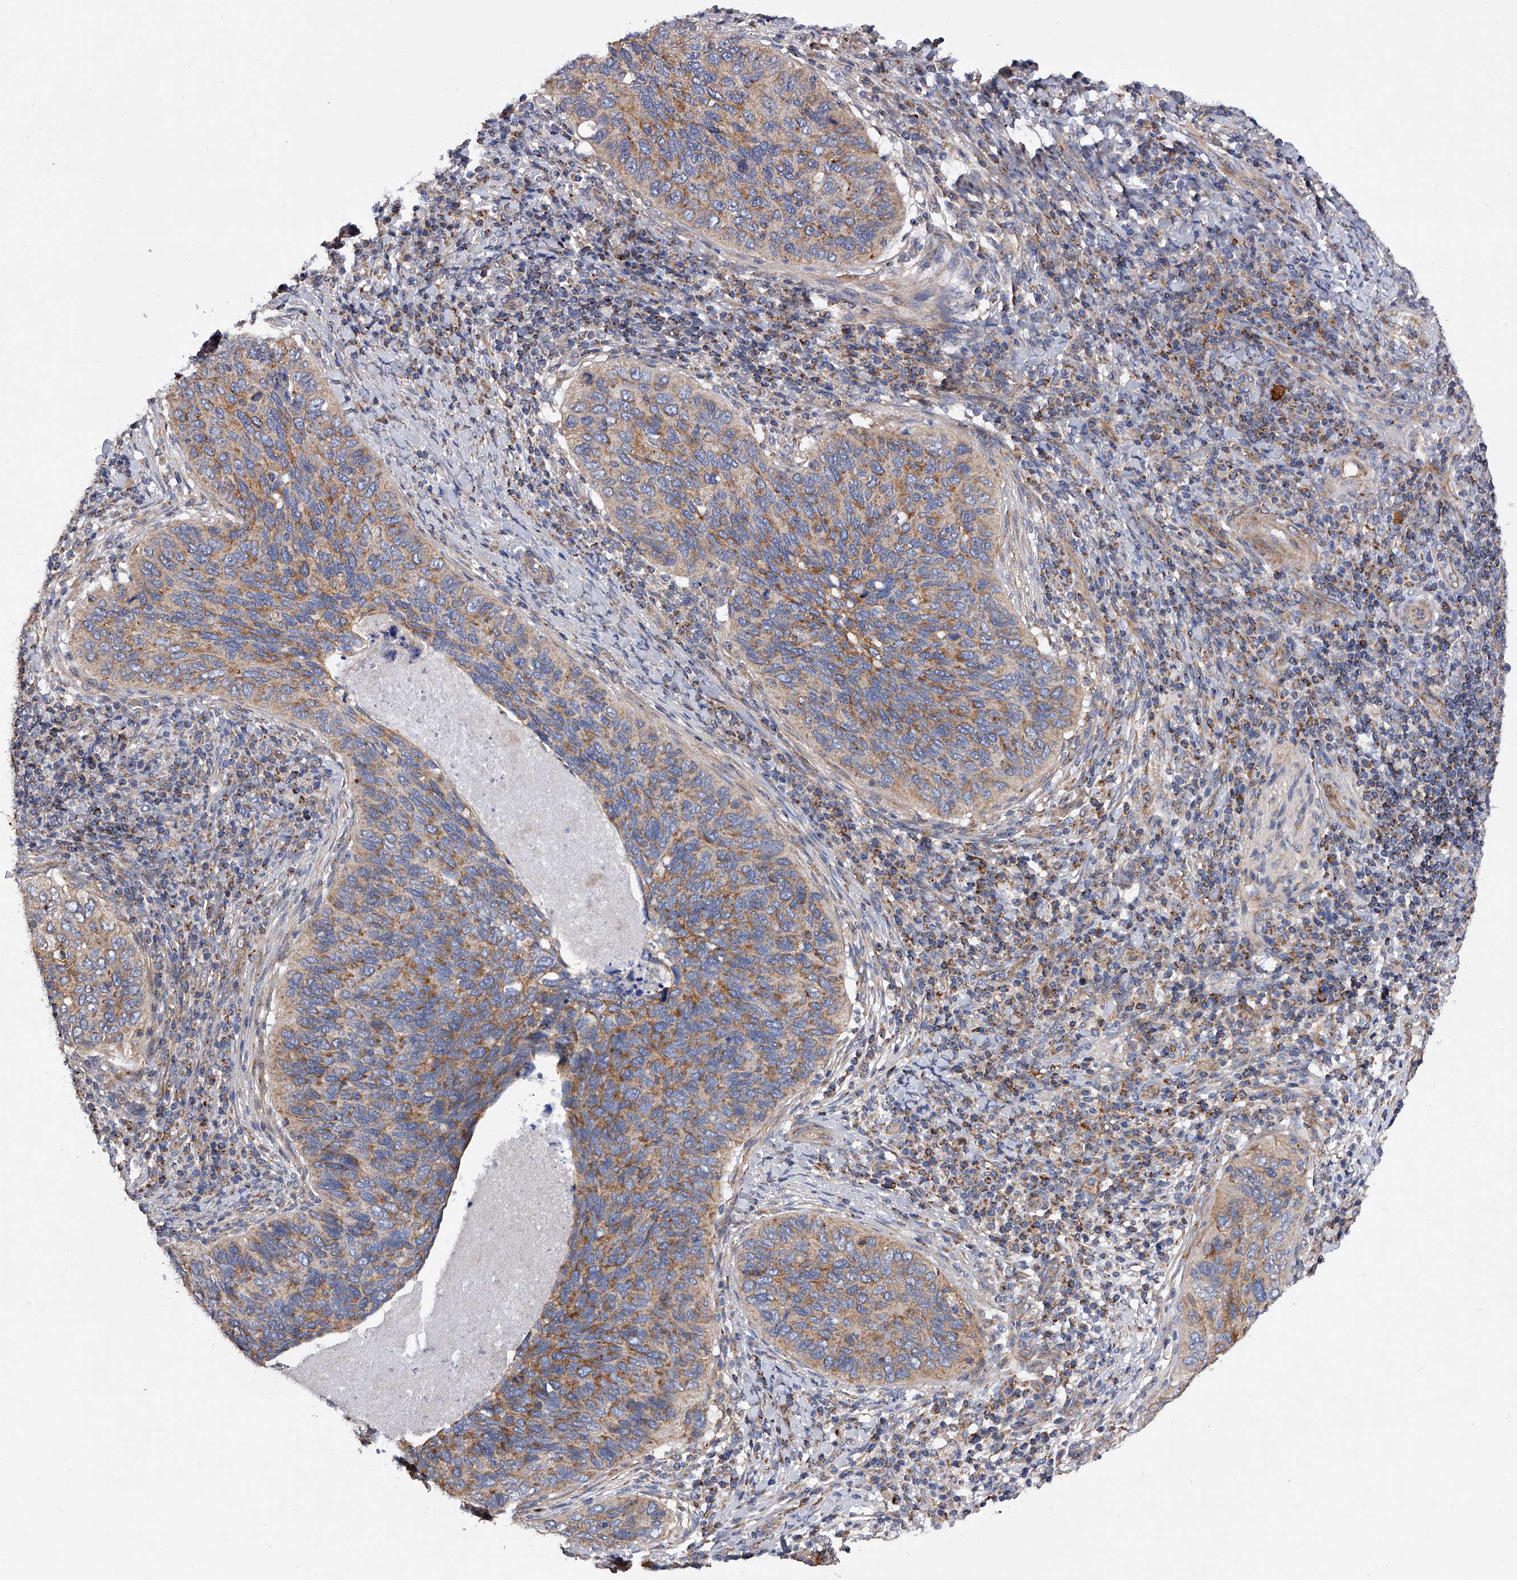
{"staining": {"intensity": "moderate", "quantity": ">75%", "location": "cytoplasmic/membranous"}, "tissue": "cervical cancer", "cell_type": "Tumor cells", "image_type": "cancer", "snomed": [{"axis": "morphology", "description": "Squamous cell carcinoma, NOS"}, {"axis": "topography", "description": "Cervix"}], "caption": "A micrograph of cervical cancer (squamous cell carcinoma) stained for a protein demonstrates moderate cytoplasmic/membranous brown staining in tumor cells. (IHC, brightfield microscopy, high magnification).", "gene": "PDSS2", "patient": {"sex": "female", "age": 38}}